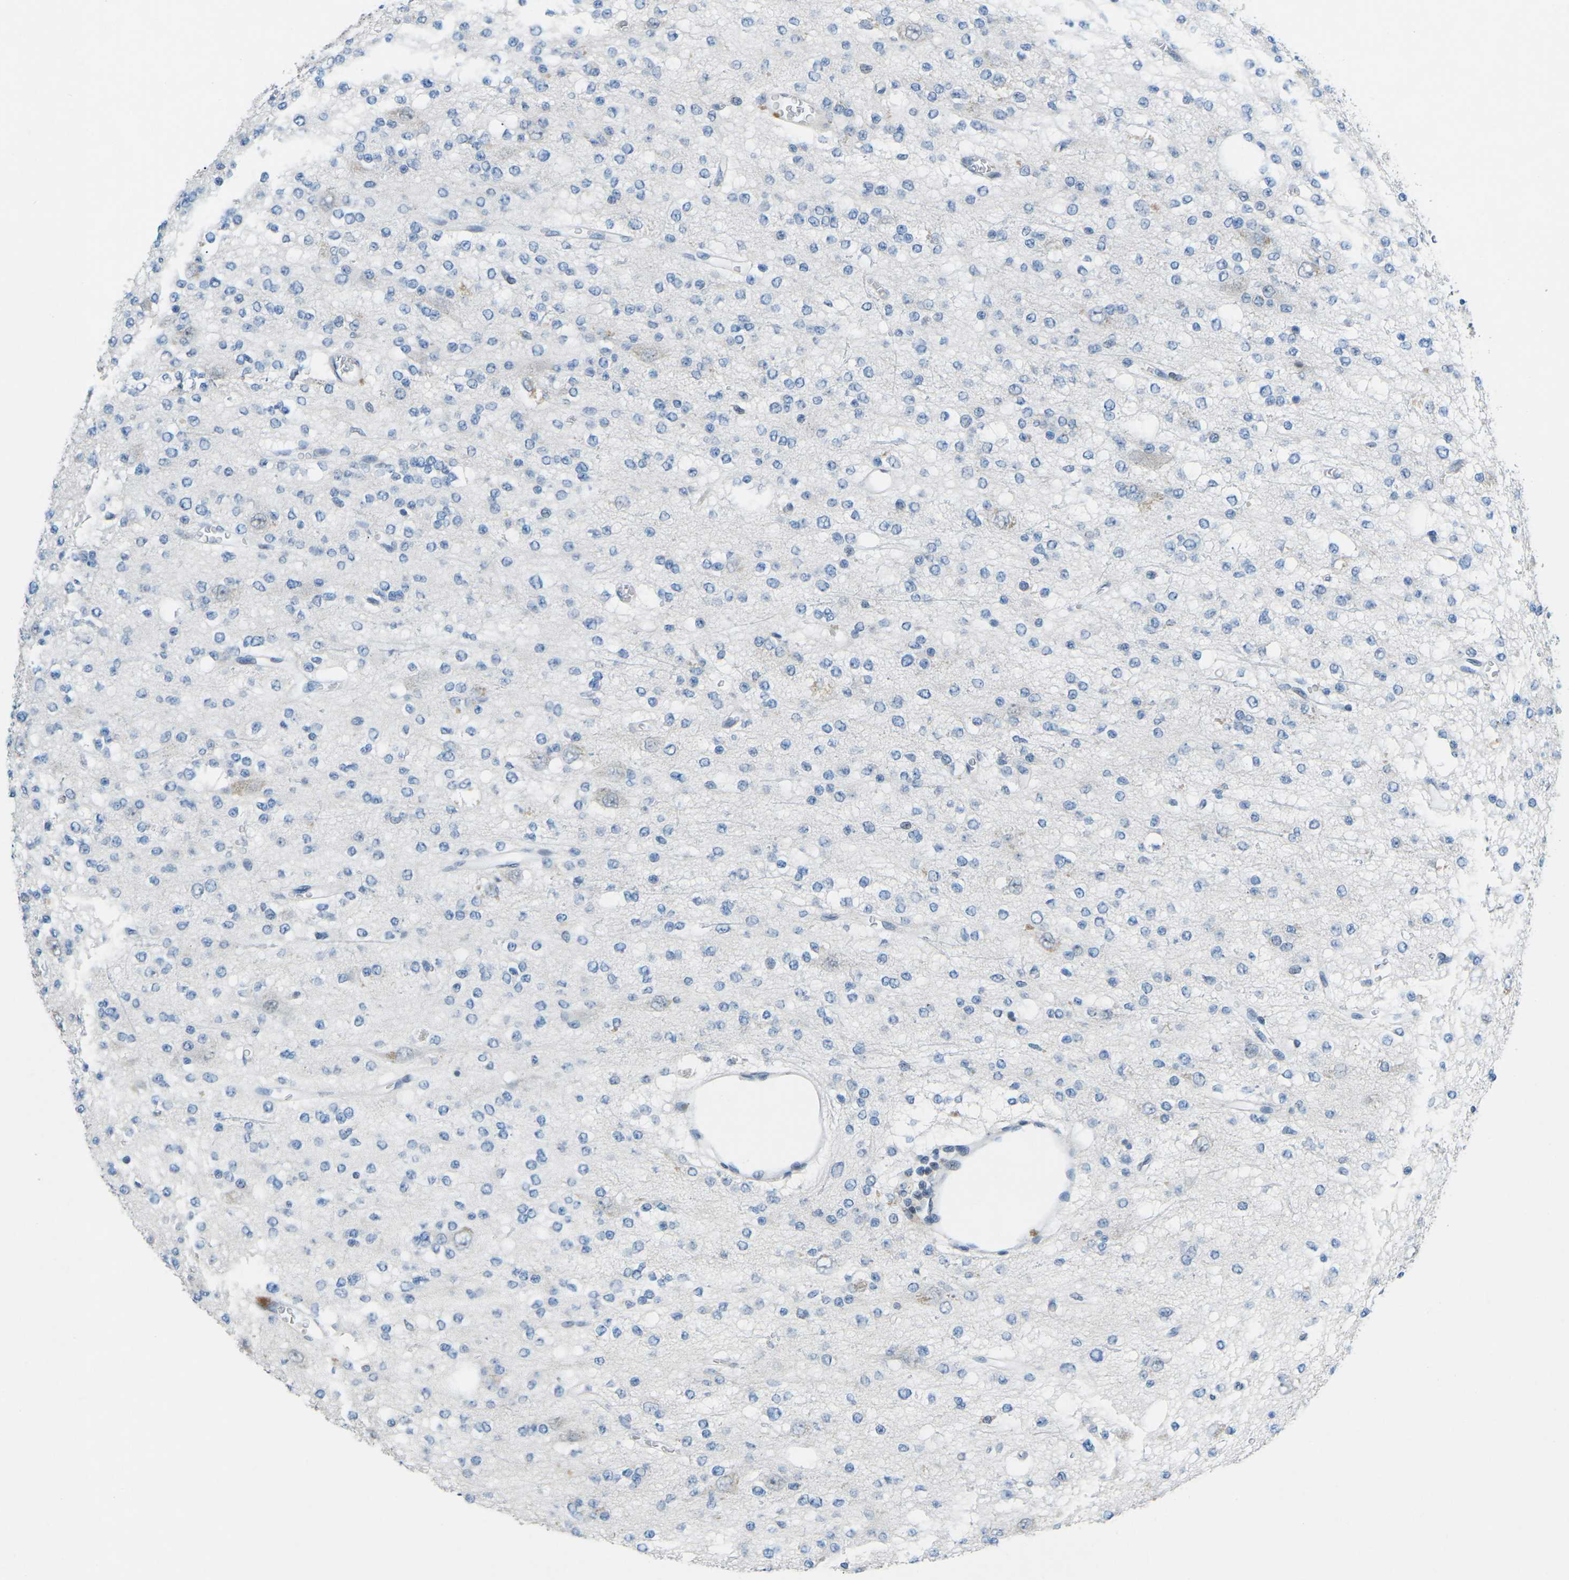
{"staining": {"intensity": "negative", "quantity": "none", "location": "none"}, "tissue": "glioma", "cell_type": "Tumor cells", "image_type": "cancer", "snomed": [{"axis": "morphology", "description": "Glioma, malignant, Low grade"}, {"axis": "topography", "description": "Brain"}], "caption": "Glioma was stained to show a protein in brown. There is no significant positivity in tumor cells.", "gene": "MBNL1", "patient": {"sex": "male", "age": 38}}